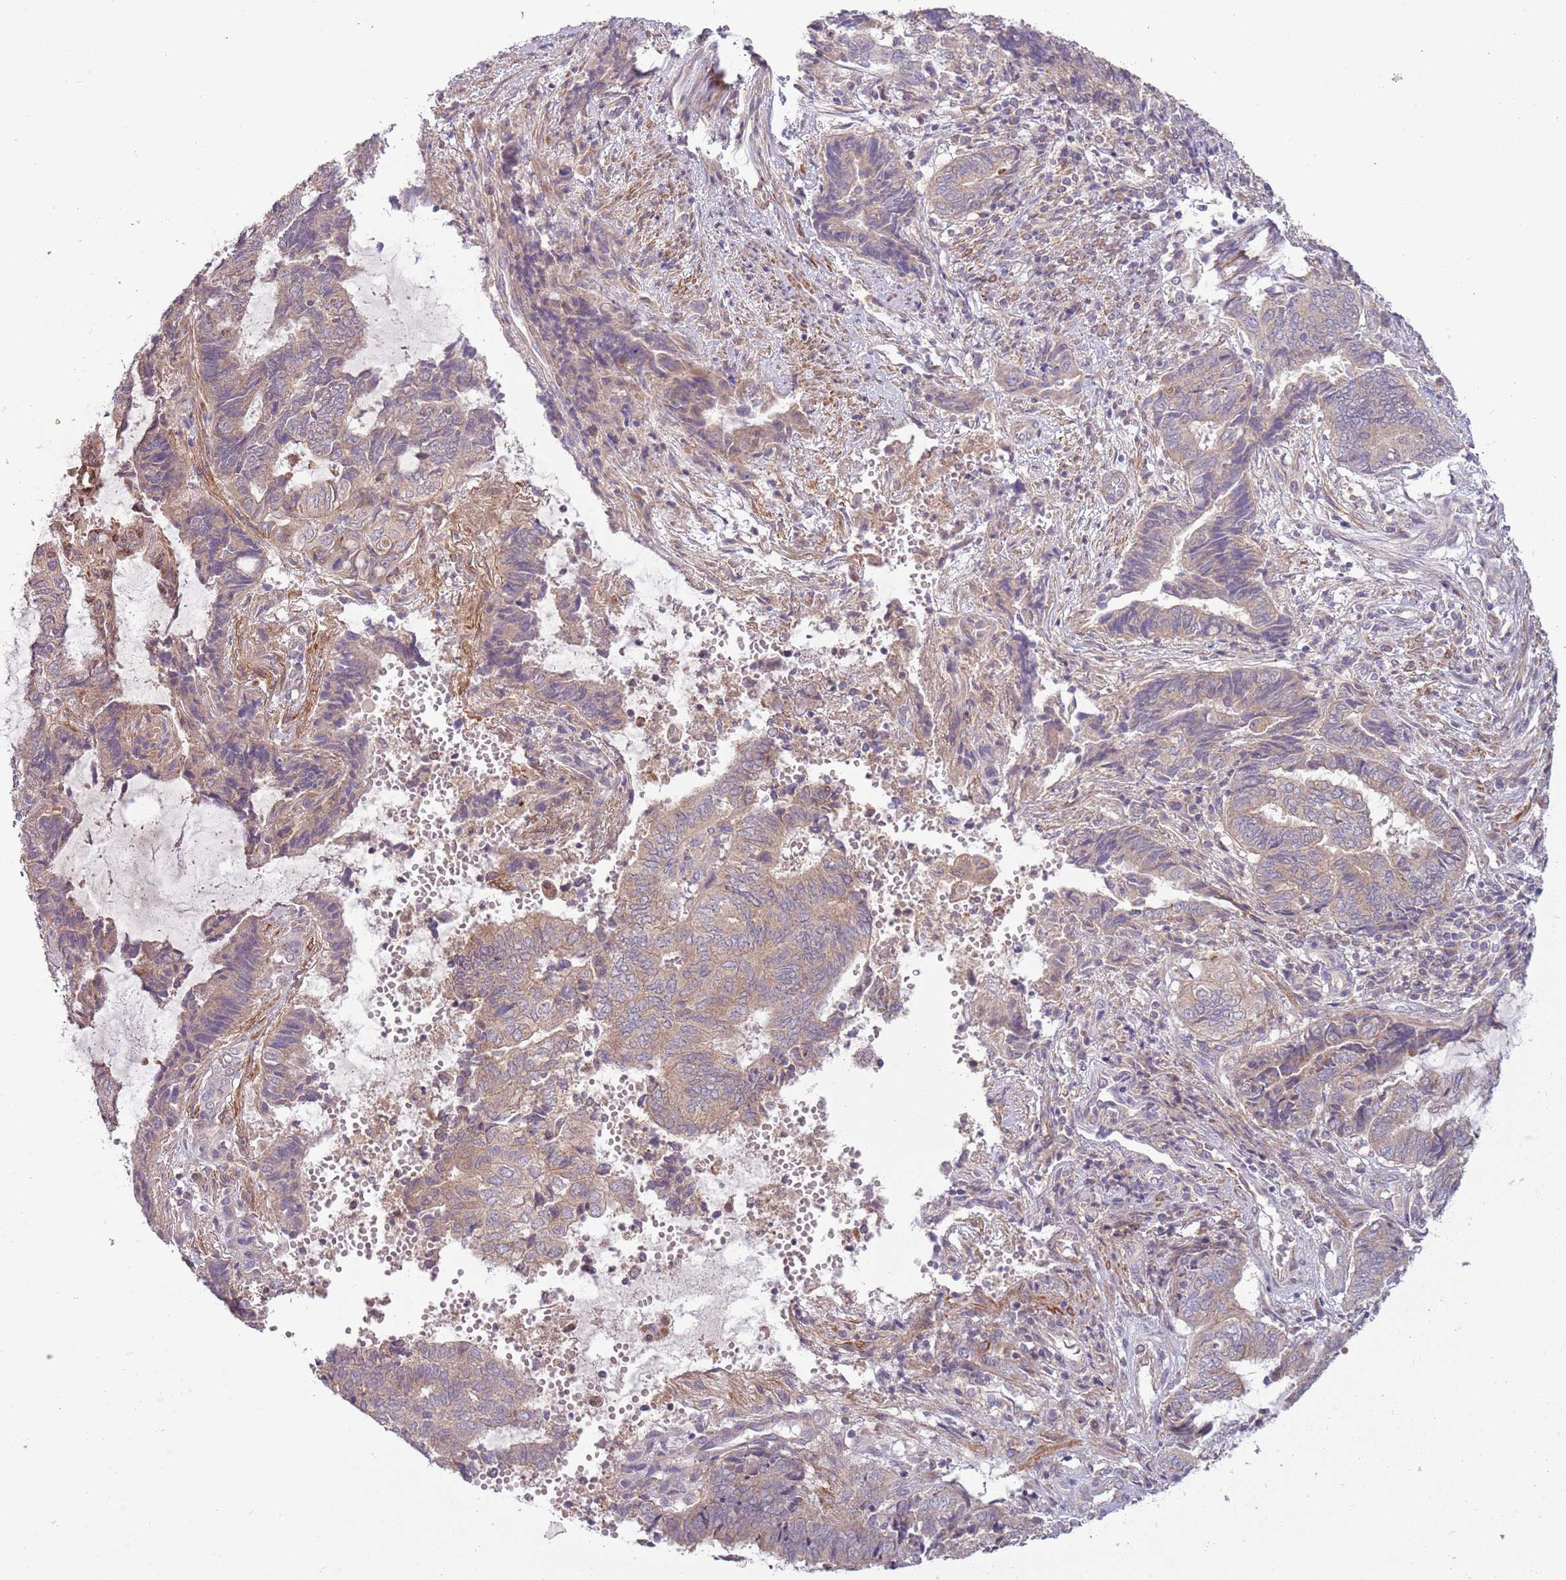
{"staining": {"intensity": "weak", "quantity": ">75%", "location": "cytoplasmic/membranous"}, "tissue": "endometrial cancer", "cell_type": "Tumor cells", "image_type": "cancer", "snomed": [{"axis": "morphology", "description": "Adenocarcinoma, NOS"}, {"axis": "topography", "description": "Uterus"}, {"axis": "topography", "description": "Endometrium"}], "caption": "Immunohistochemistry (IHC) of endometrial adenocarcinoma displays low levels of weak cytoplasmic/membranous staining in about >75% of tumor cells.", "gene": "DTD2", "patient": {"sex": "female", "age": 70}}